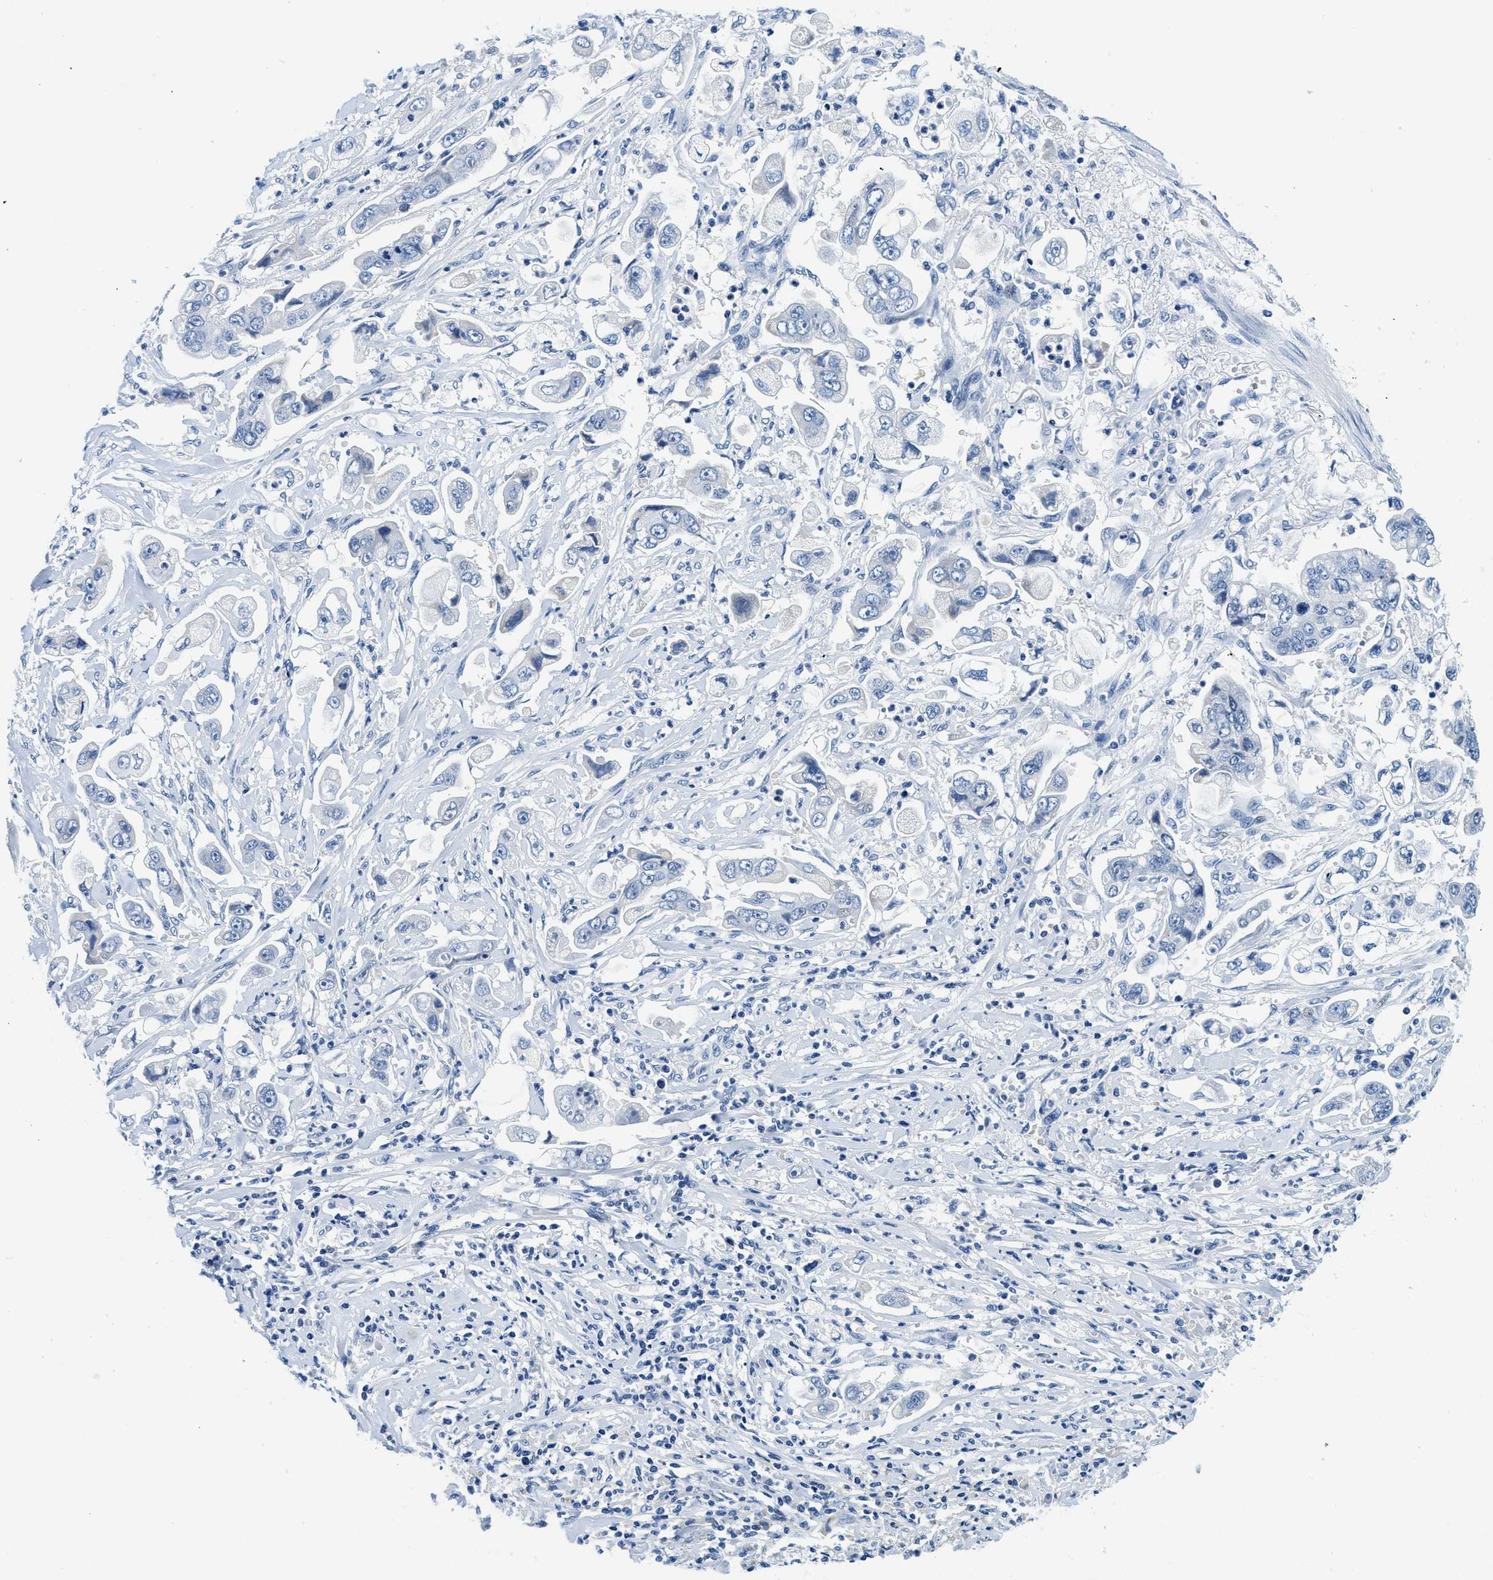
{"staining": {"intensity": "negative", "quantity": "none", "location": "none"}, "tissue": "stomach cancer", "cell_type": "Tumor cells", "image_type": "cancer", "snomed": [{"axis": "morphology", "description": "Adenocarcinoma, NOS"}, {"axis": "topography", "description": "Stomach"}], "caption": "Tumor cells are negative for protein expression in human stomach cancer (adenocarcinoma).", "gene": "GSTM3", "patient": {"sex": "male", "age": 62}}